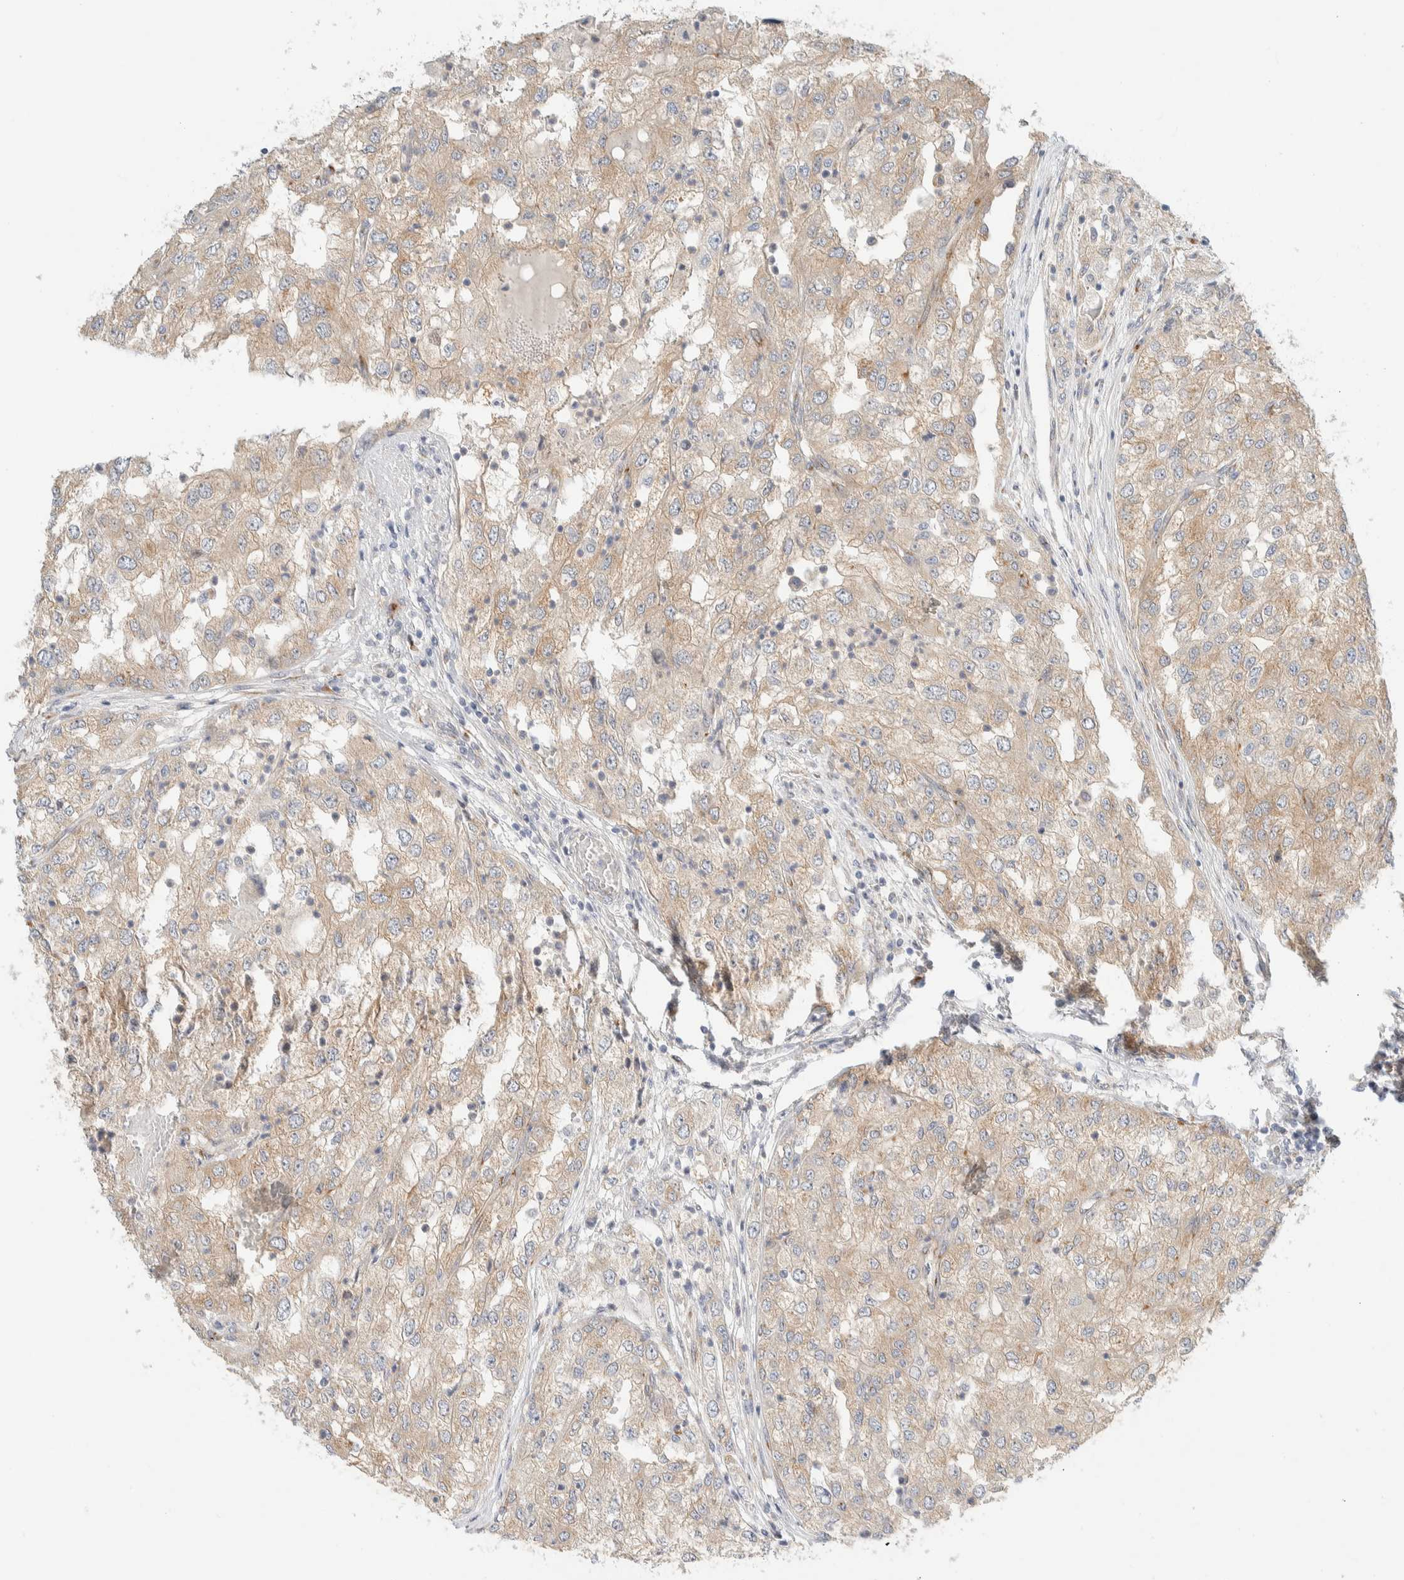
{"staining": {"intensity": "weak", "quantity": ">75%", "location": "cytoplasmic/membranous"}, "tissue": "renal cancer", "cell_type": "Tumor cells", "image_type": "cancer", "snomed": [{"axis": "morphology", "description": "Adenocarcinoma, NOS"}, {"axis": "topography", "description": "Kidney"}], "caption": "Human renal adenocarcinoma stained with a protein marker exhibits weak staining in tumor cells.", "gene": "TMEM184B", "patient": {"sex": "female", "age": 54}}